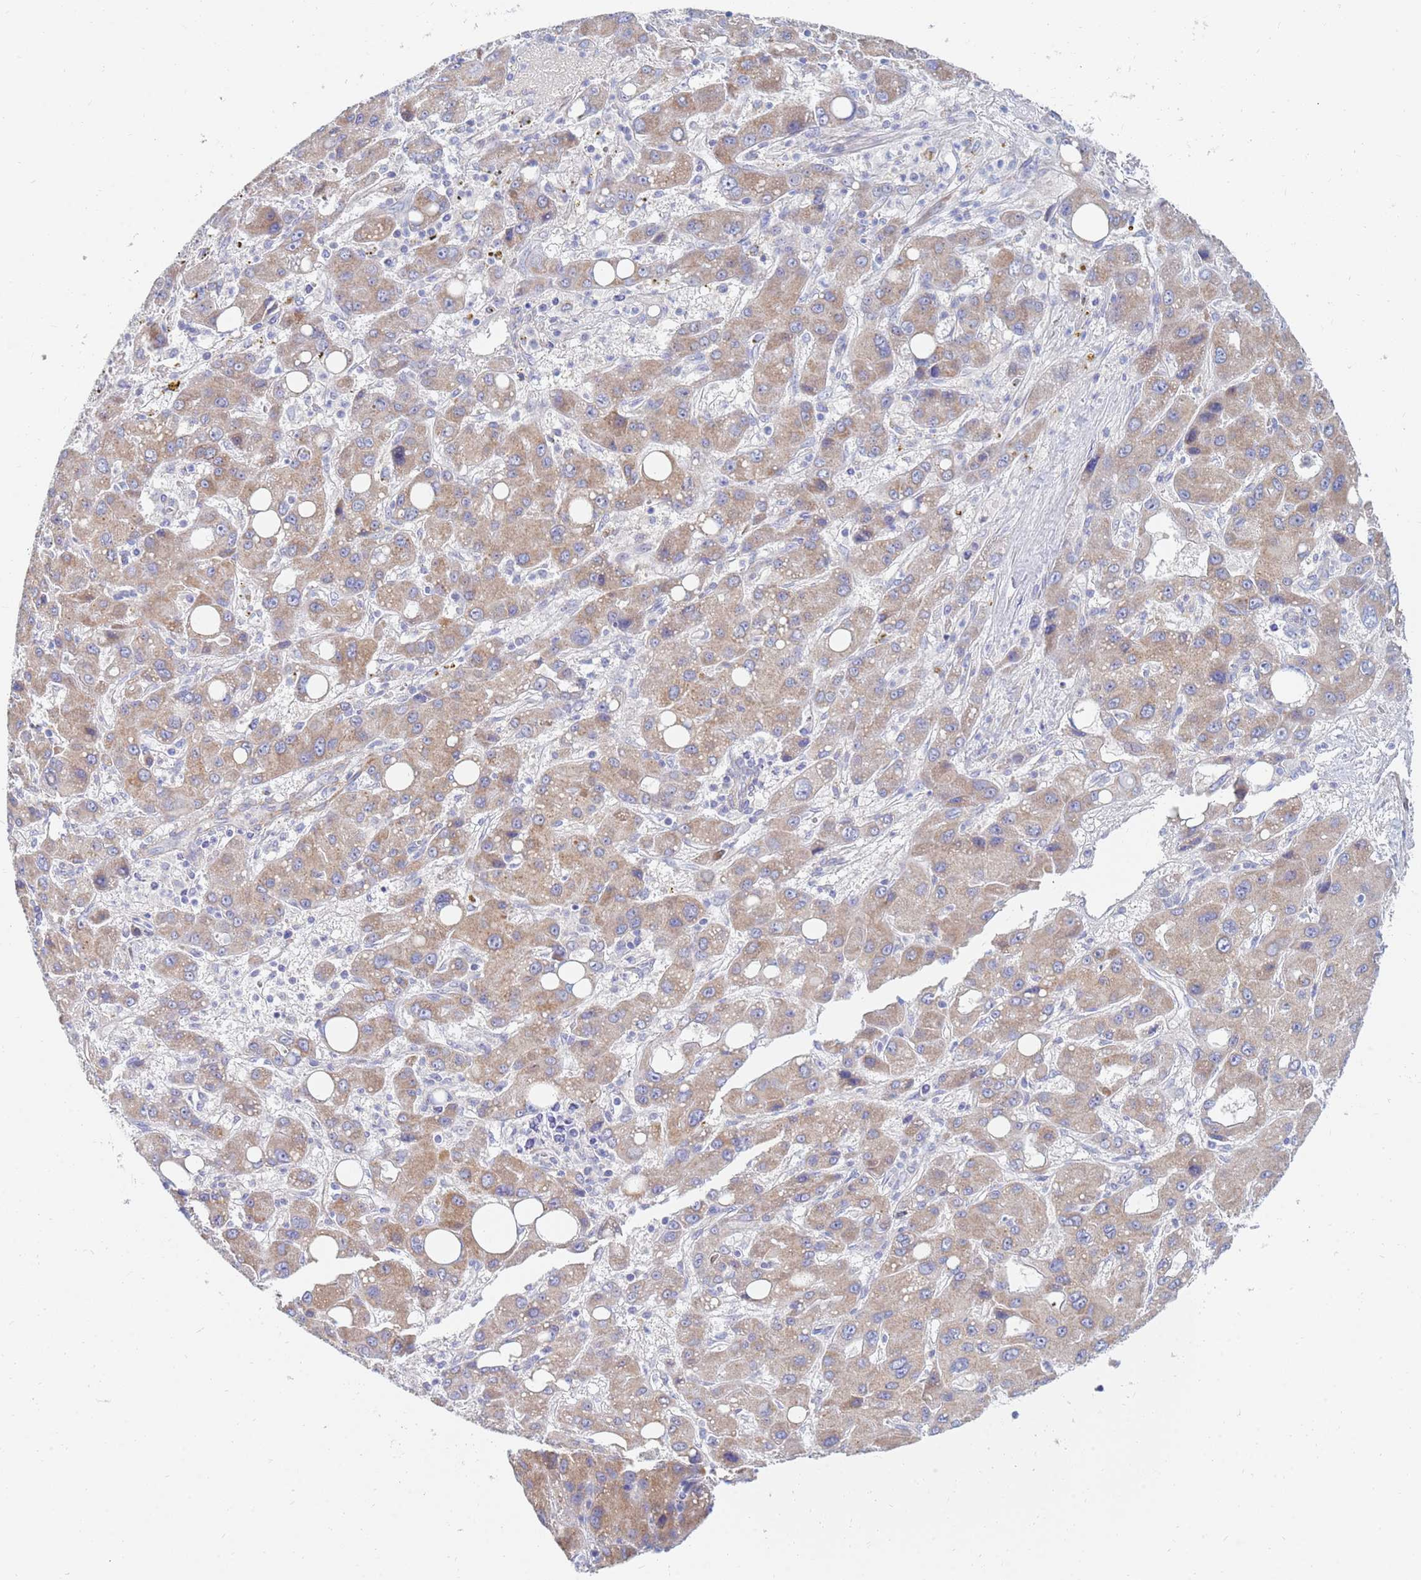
{"staining": {"intensity": "weak", "quantity": ">75%", "location": "cytoplasmic/membranous"}, "tissue": "liver cancer", "cell_type": "Tumor cells", "image_type": "cancer", "snomed": [{"axis": "morphology", "description": "Carcinoma, Hepatocellular, NOS"}, {"axis": "topography", "description": "Liver"}], "caption": "Immunohistochemistry (IHC) photomicrograph of neoplastic tissue: human liver cancer (hepatocellular carcinoma) stained using immunohistochemistry demonstrates low levels of weak protein expression localized specifically in the cytoplasmic/membranous of tumor cells, appearing as a cytoplasmic/membranous brown color.", "gene": "SDR39U1", "patient": {"sex": "male", "age": 55}}